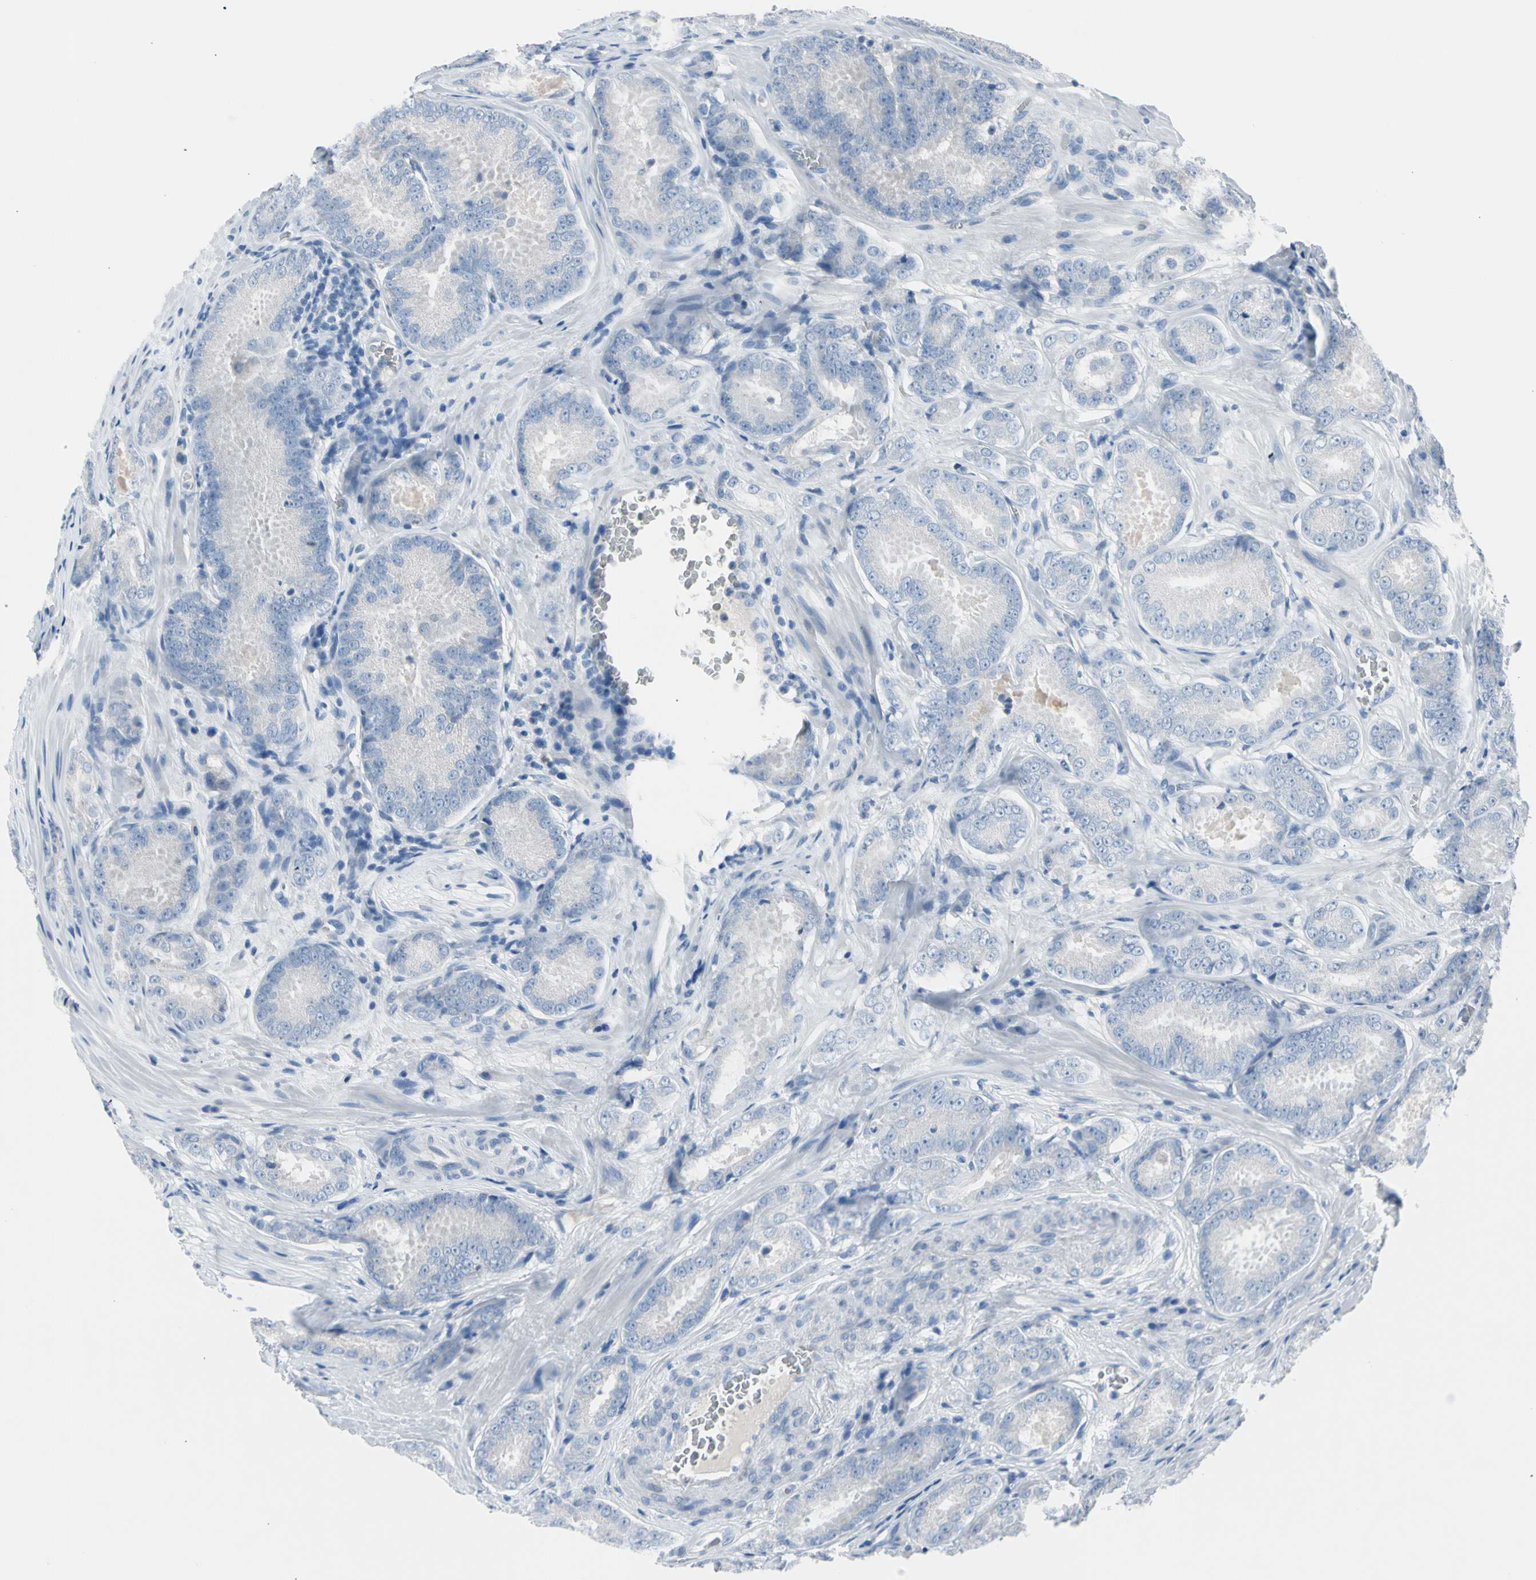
{"staining": {"intensity": "negative", "quantity": "none", "location": "none"}, "tissue": "prostate cancer", "cell_type": "Tumor cells", "image_type": "cancer", "snomed": [{"axis": "morphology", "description": "Adenocarcinoma, High grade"}, {"axis": "topography", "description": "Prostate"}], "caption": "An immunohistochemistry (IHC) micrograph of high-grade adenocarcinoma (prostate) is shown. There is no staining in tumor cells of high-grade adenocarcinoma (prostate). (DAB immunohistochemistry with hematoxylin counter stain).", "gene": "TPO", "patient": {"sex": "male", "age": 64}}